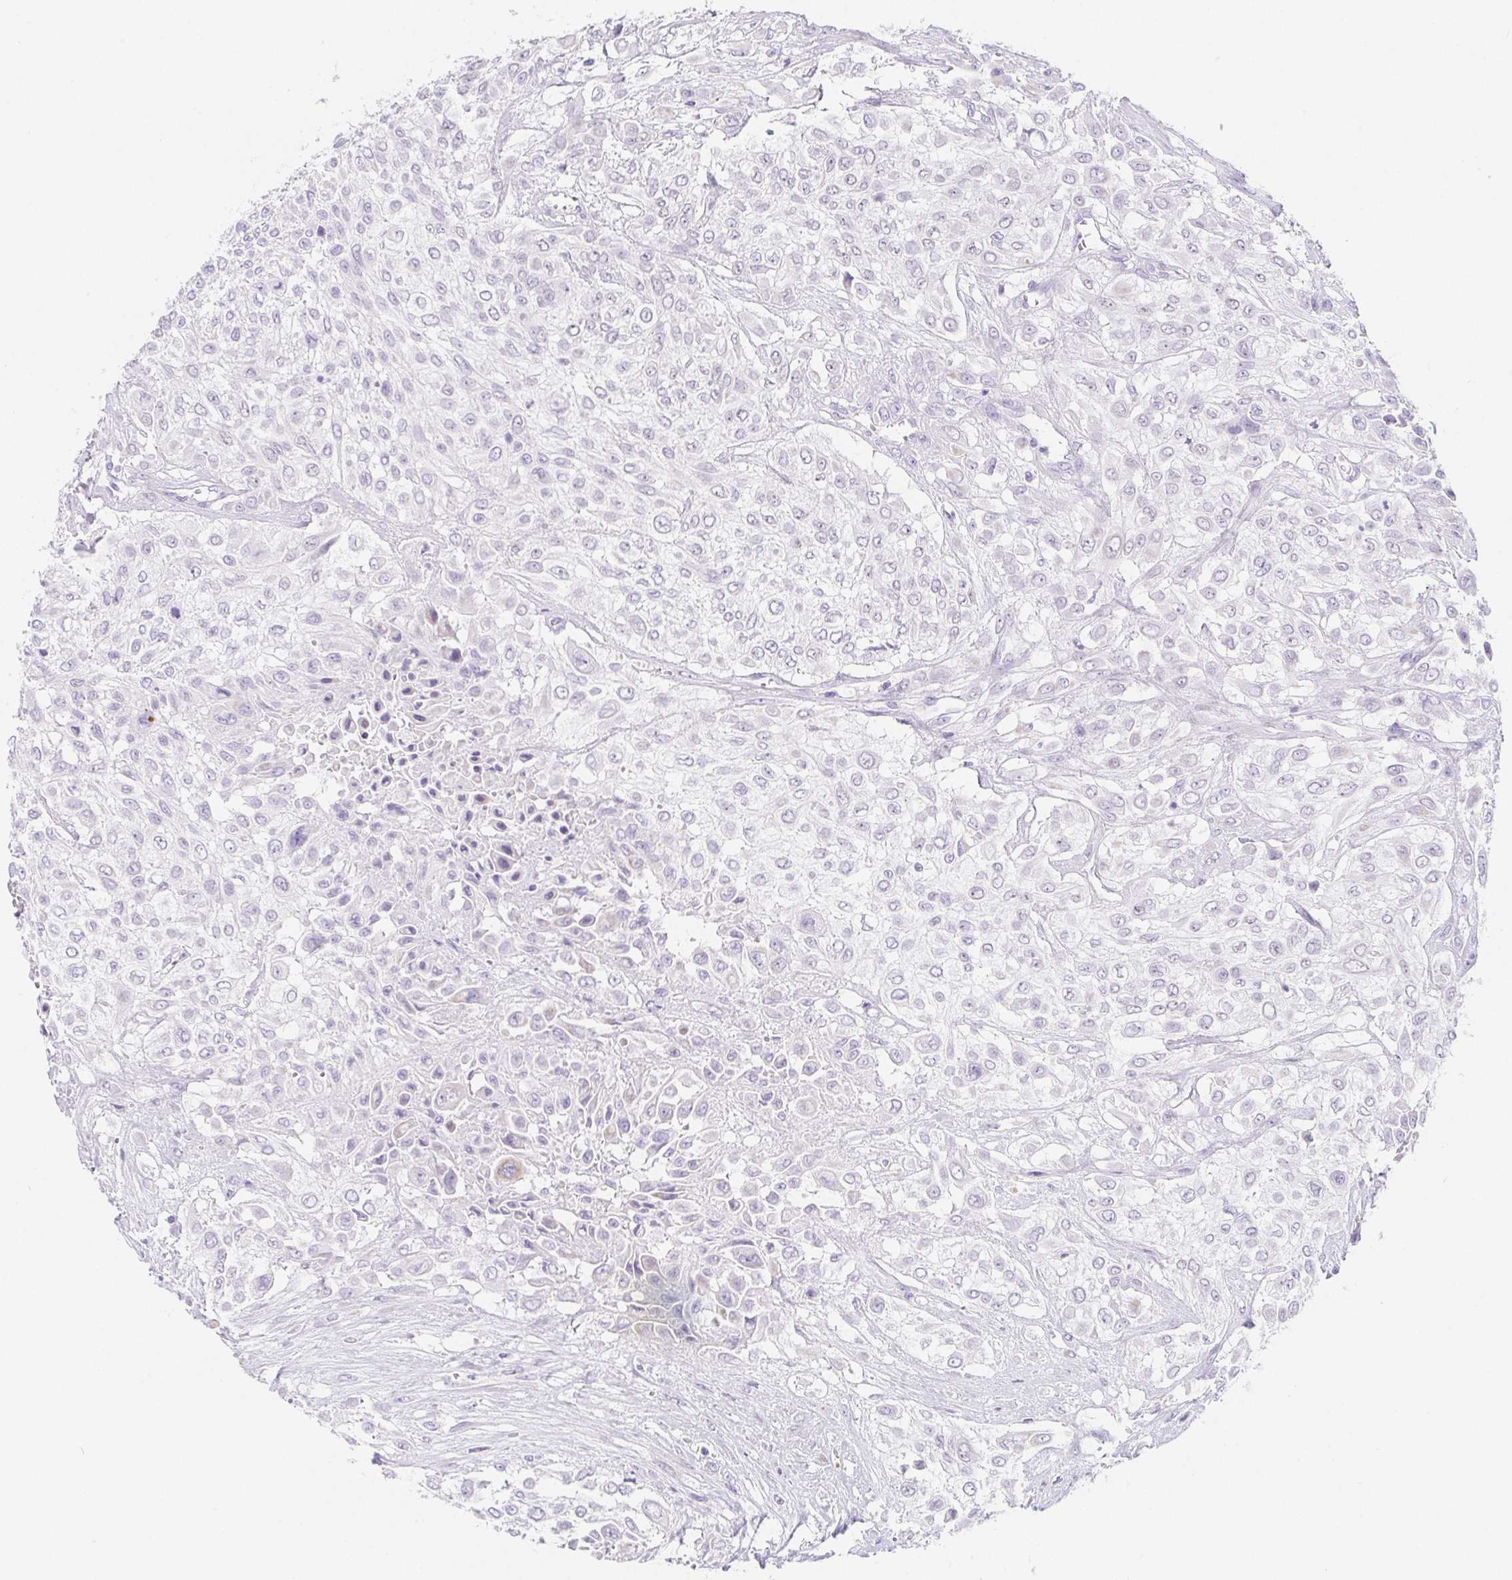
{"staining": {"intensity": "negative", "quantity": "none", "location": "none"}, "tissue": "urothelial cancer", "cell_type": "Tumor cells", "image_type": "cancer", "snomed": [{"axis": "morphology", "description": "Urothelial carcinoma, High grade"}, {"axis": "topography", "description": "Urinary bladder"}], "caption": "This micrograph is of urothelial carcinoma (high-grade) stained with IHC to label a protein in brown with the nuclei are counter-stained blue. There is no expression in tumor cells. The staining is performed using DAB brown chromogen with nuclei counter-stained in using hematoxylin.", "gene": "CYP21A2", "patient": {"sex": "male", "age": 57}}